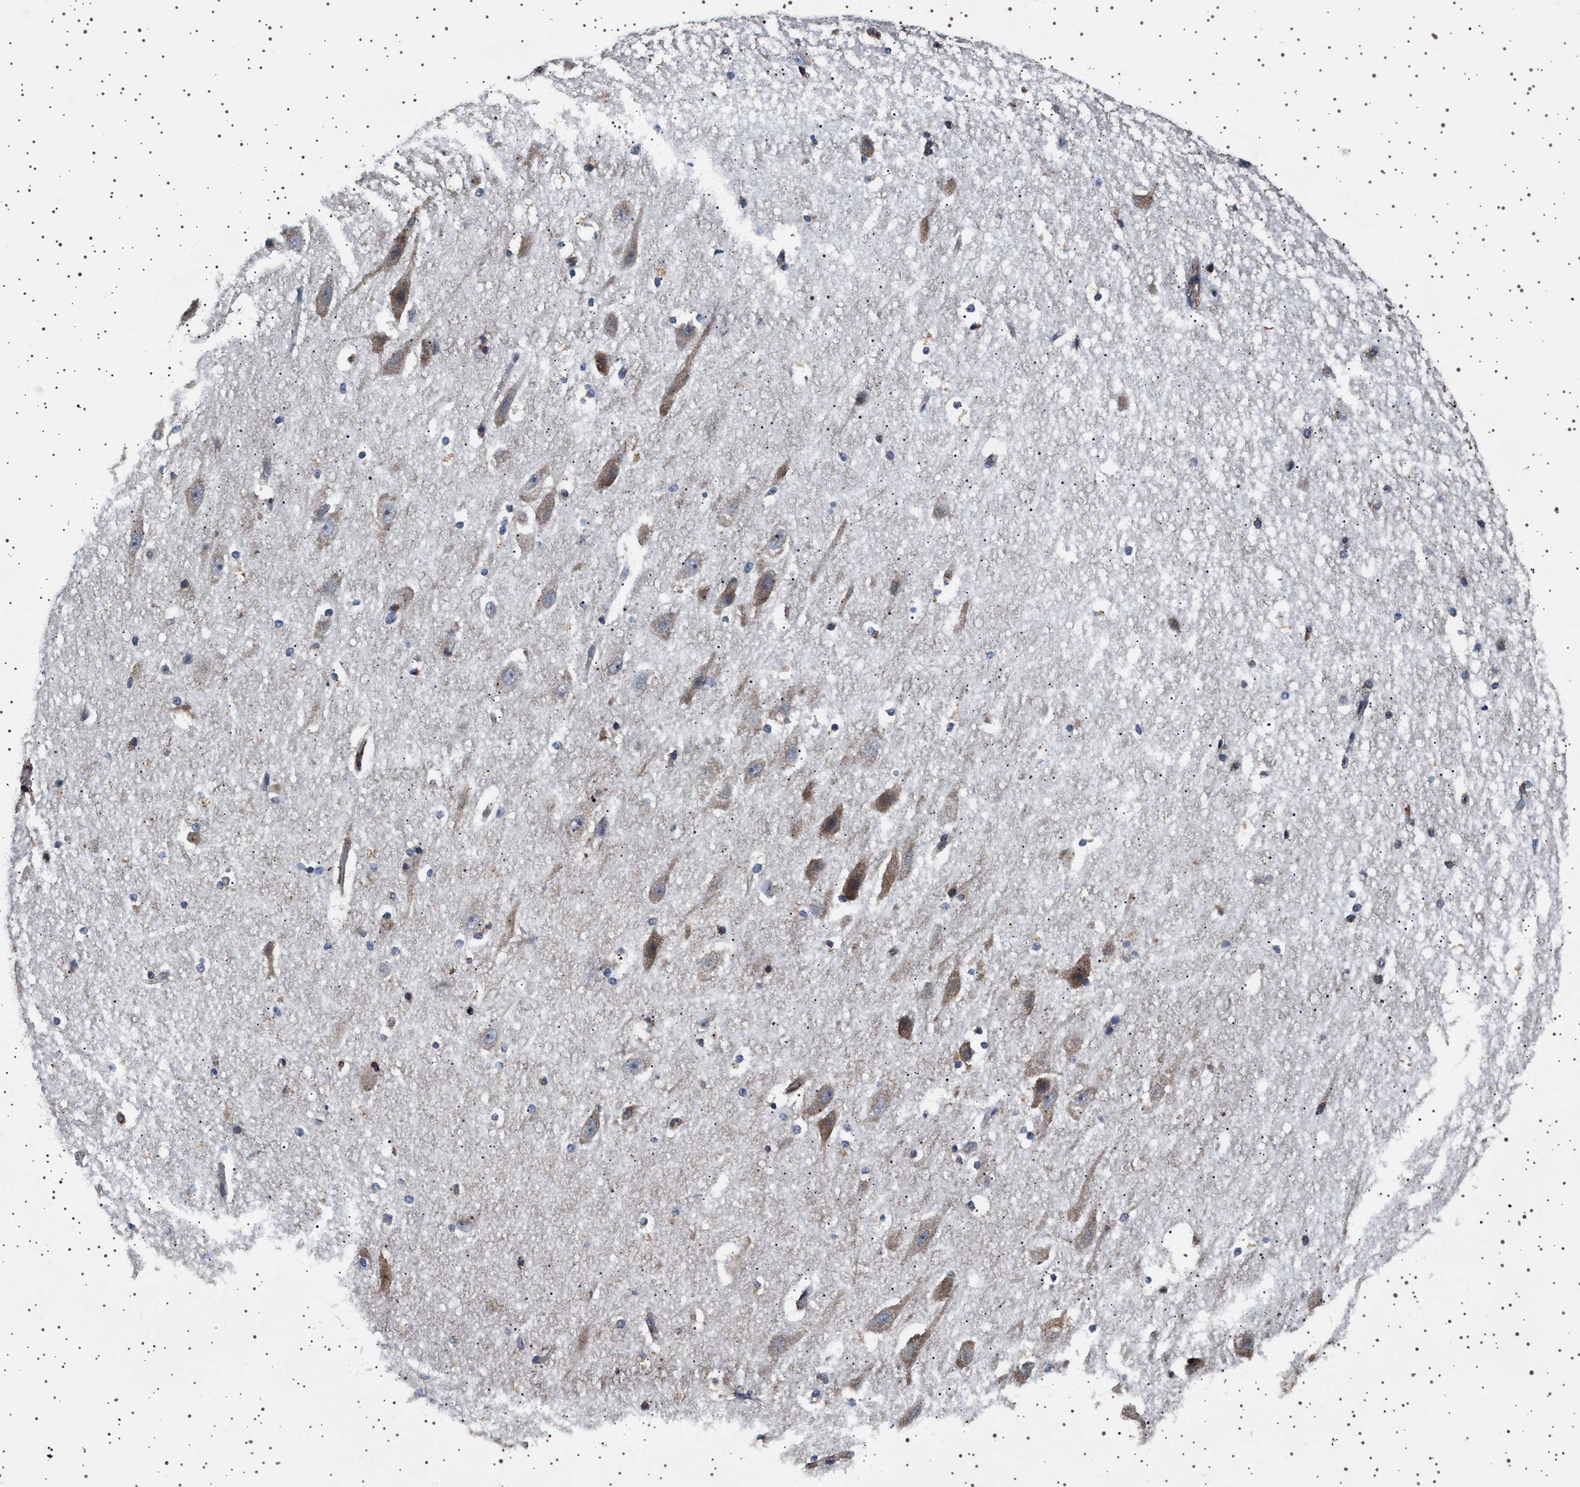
{"staining": {"intensity": "weak", "quantity": "<25%", "location": "cytoplasmic/membranous"}, "tissue": "hippocampus", "cell_type": "Glial cells", "image_type": "normal", "snomed": [{"axis": "morphology", "description": "Normal tissue, NOS"}, {"axis": "topography", "description": "Hippocampus"}], "caption": "This is an immunohistochemistry (IHC) micrograph of normal hippocampus. There is no staining in glial cells.", "gene": "TRUB2", "patient": {"sex": "female", "age": 19}}